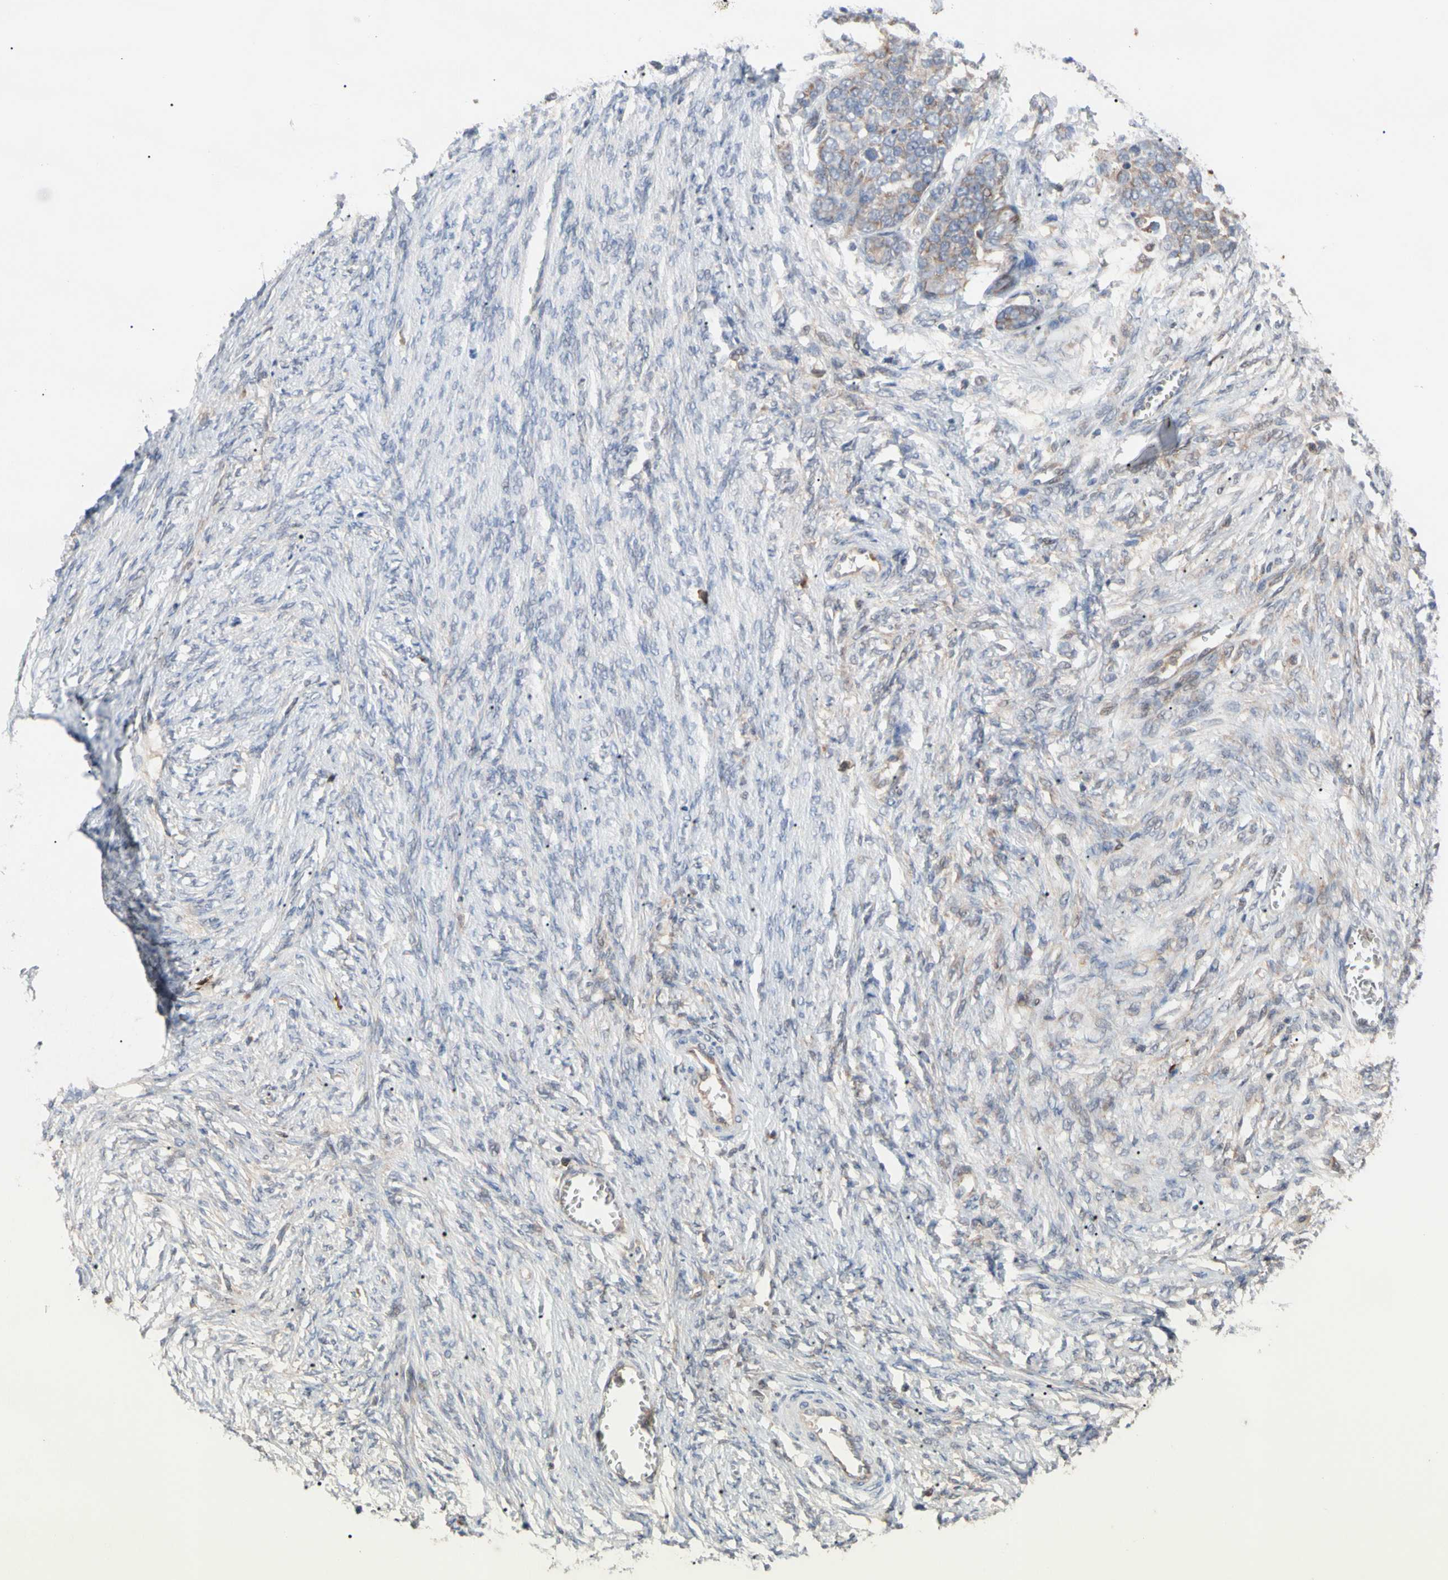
{"staining": {"intensity": "weak", "quantity": "25%-75%", "location": "cytoplasmic/membranous"}, "tissue": "ovarian cancer", "cell_type": "Tumor cells", "image_type": "cancer", "snomed": [{"axis": "morphology", "description": "Cystadenocarcinoma, serous, NOS"}, {"axis": "topography", "description": "Ovary"}], "caption": "This is an image of immunohistochemistry staining of serous cystadenocarcinoma (ovarian), which shows weak expression in the cytoplasmic/membranous of tumor cells.", "gene": "MCL1", "patient": {"sex": "female", "age": 44}}